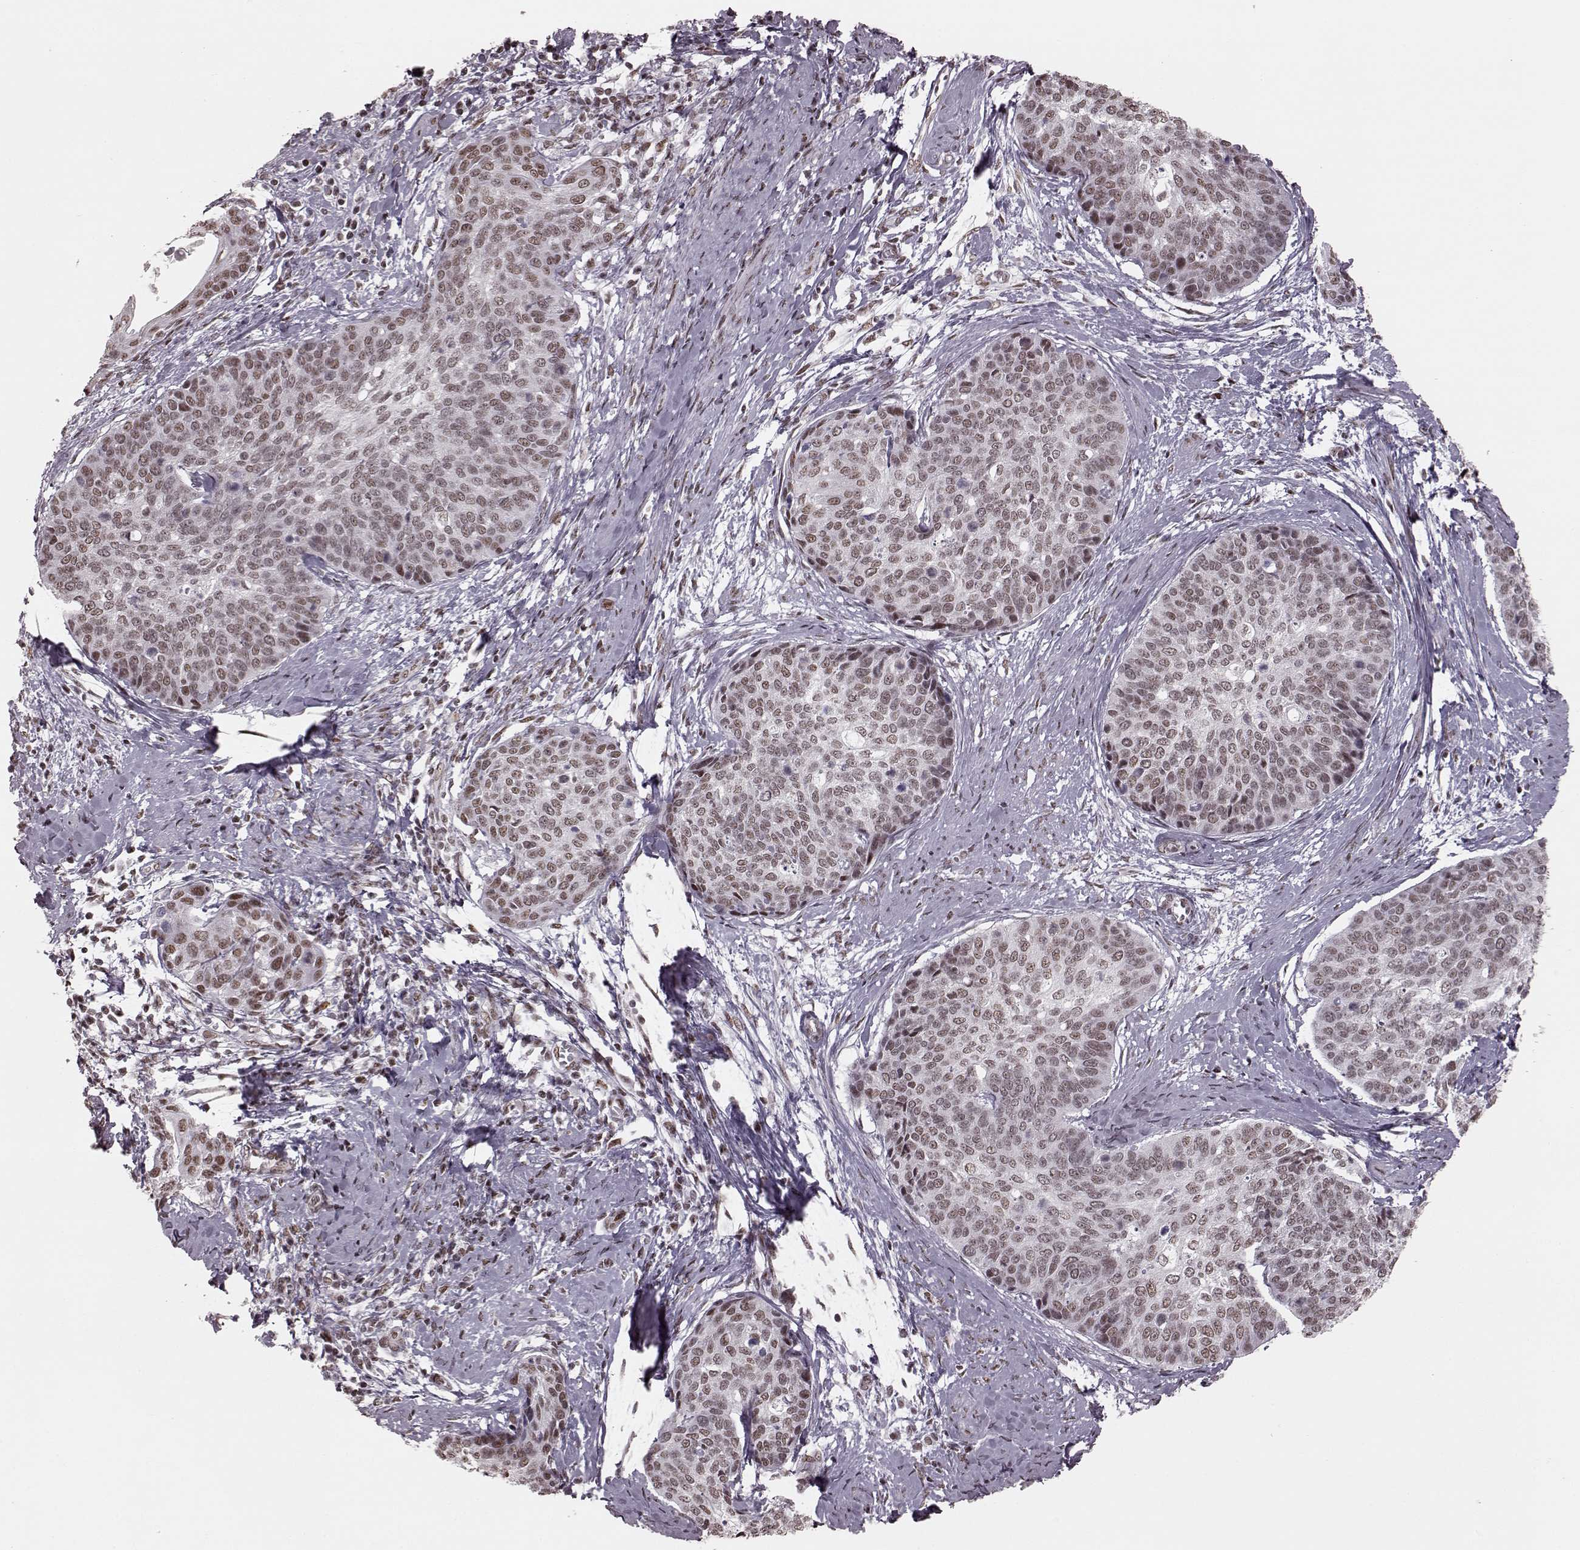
{"staining": {"intensity": "weak", "quantity": ">75%", "location": "nuclear"}, "tissue": "cervical cancer", "cell_type": "Tumor cells", "image_type": "cancer", "snomed": [{"axis": "morphology", "description": "Squamous cell carcinoma, NOS"}, {"axis": "topography", "description": "Cervix"}], "caption": "Brown immunohistochemical staining in human cervical cancer exhibits weak nuclear positivity in approximately >75% of tumor cells. Nuclei are stained in blue.", "gene": "NR2C1", "patient": {"sex": "female", "age": 69}}